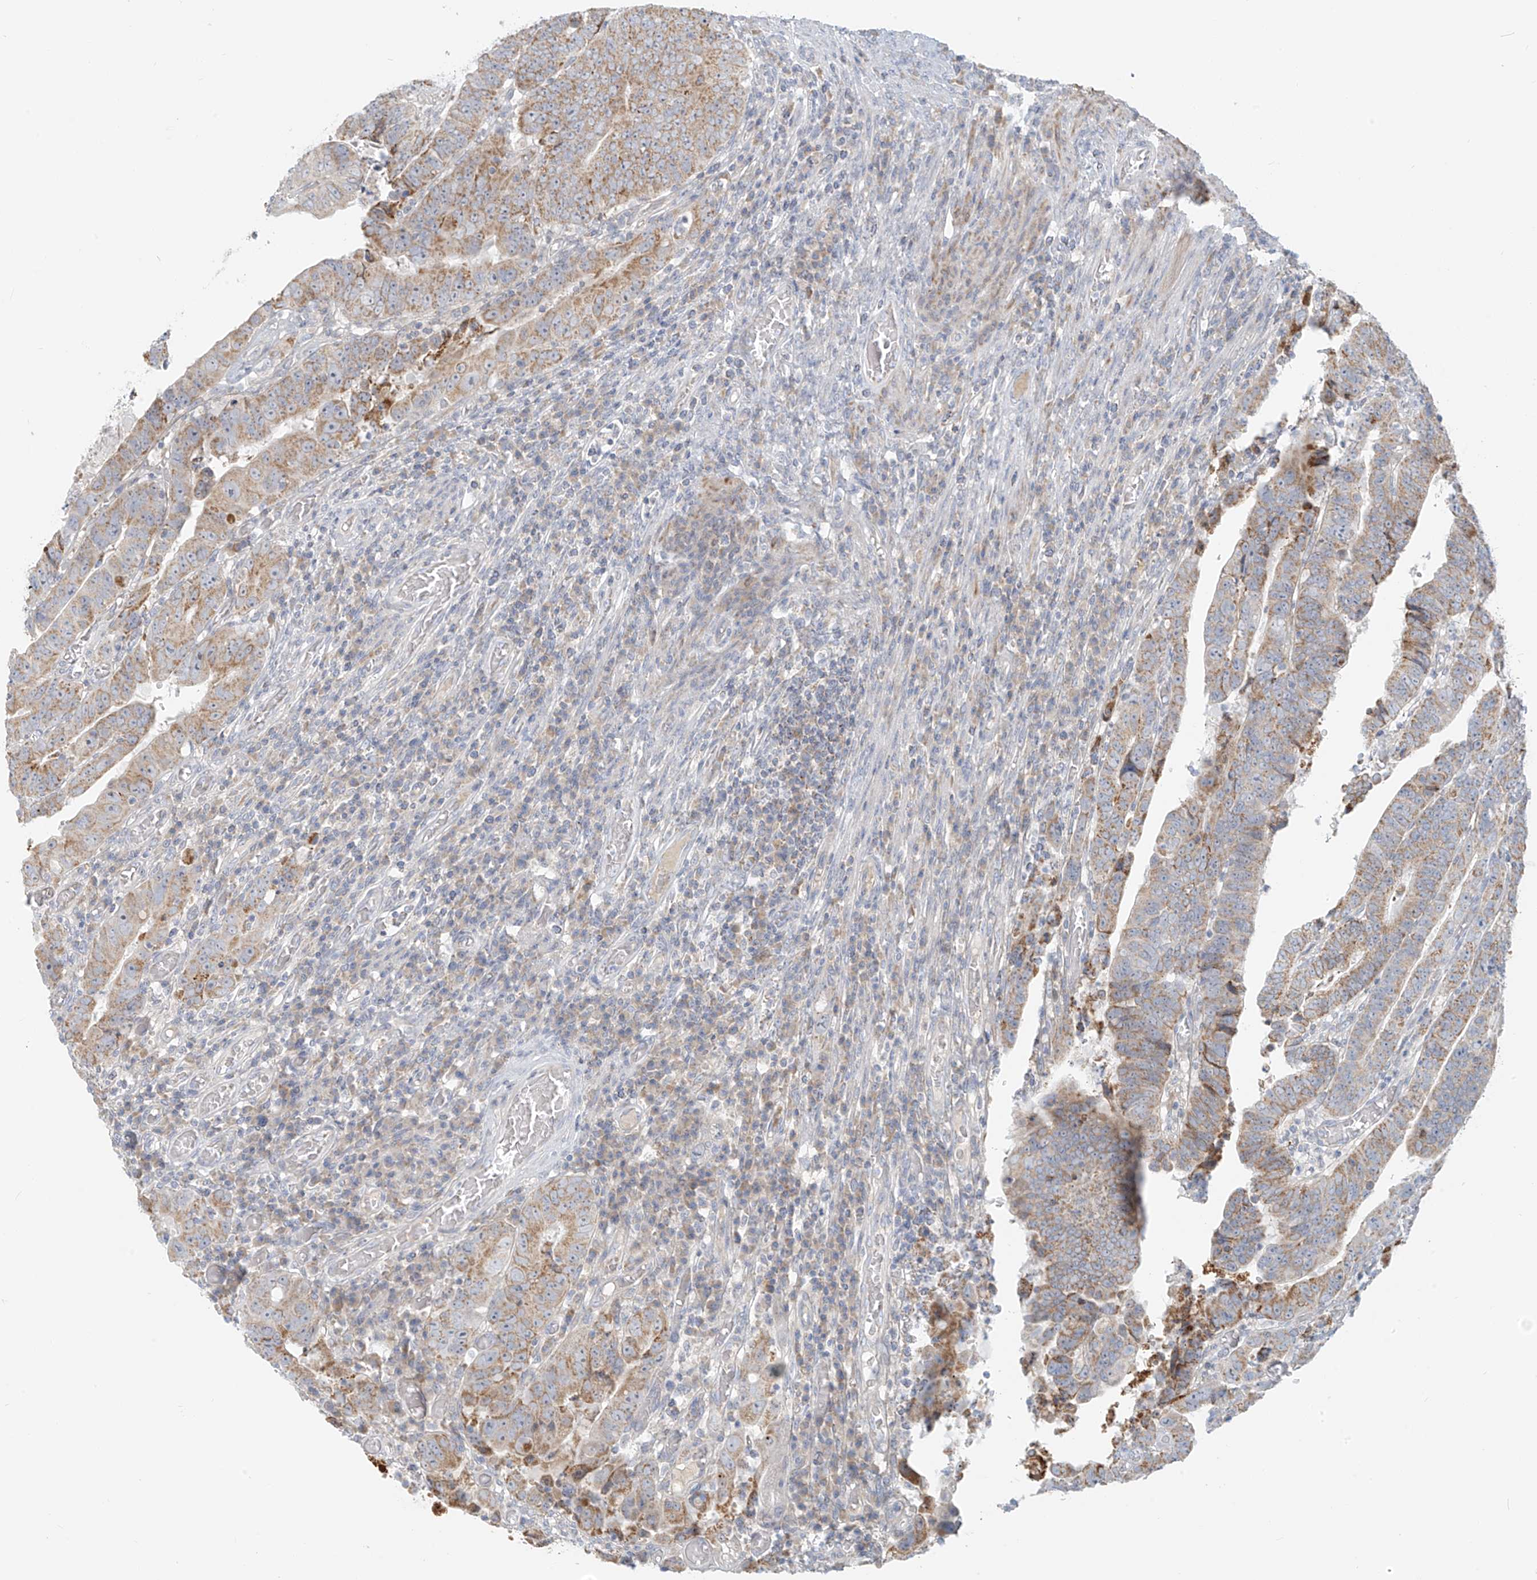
{"staining": {"intensity": "moderate", "quantity": "25%-75%", "location": "cytoplasmic/membranous"}, "tissue": "colorectal cancer", "cell_type": "Tumor cells", "image_type": "cancer", "snomed": [{"axis": "morphology", "description": "Normal tissue, NOS"}, {"axis": "morphology", "description": "Adenocarcinoma, NOS"}, {"axis": "topography", "description": "Rectum"}], "caption": "Colorectal cancer (adenocarcinoma) tissue exhibits moderate cytoplasmic/membranous positivity in about 25%-75% of tumor cells, visualized by immunohistochemistry.", "gene": "UST", "patient": {"sex": "female", "age": 65}}